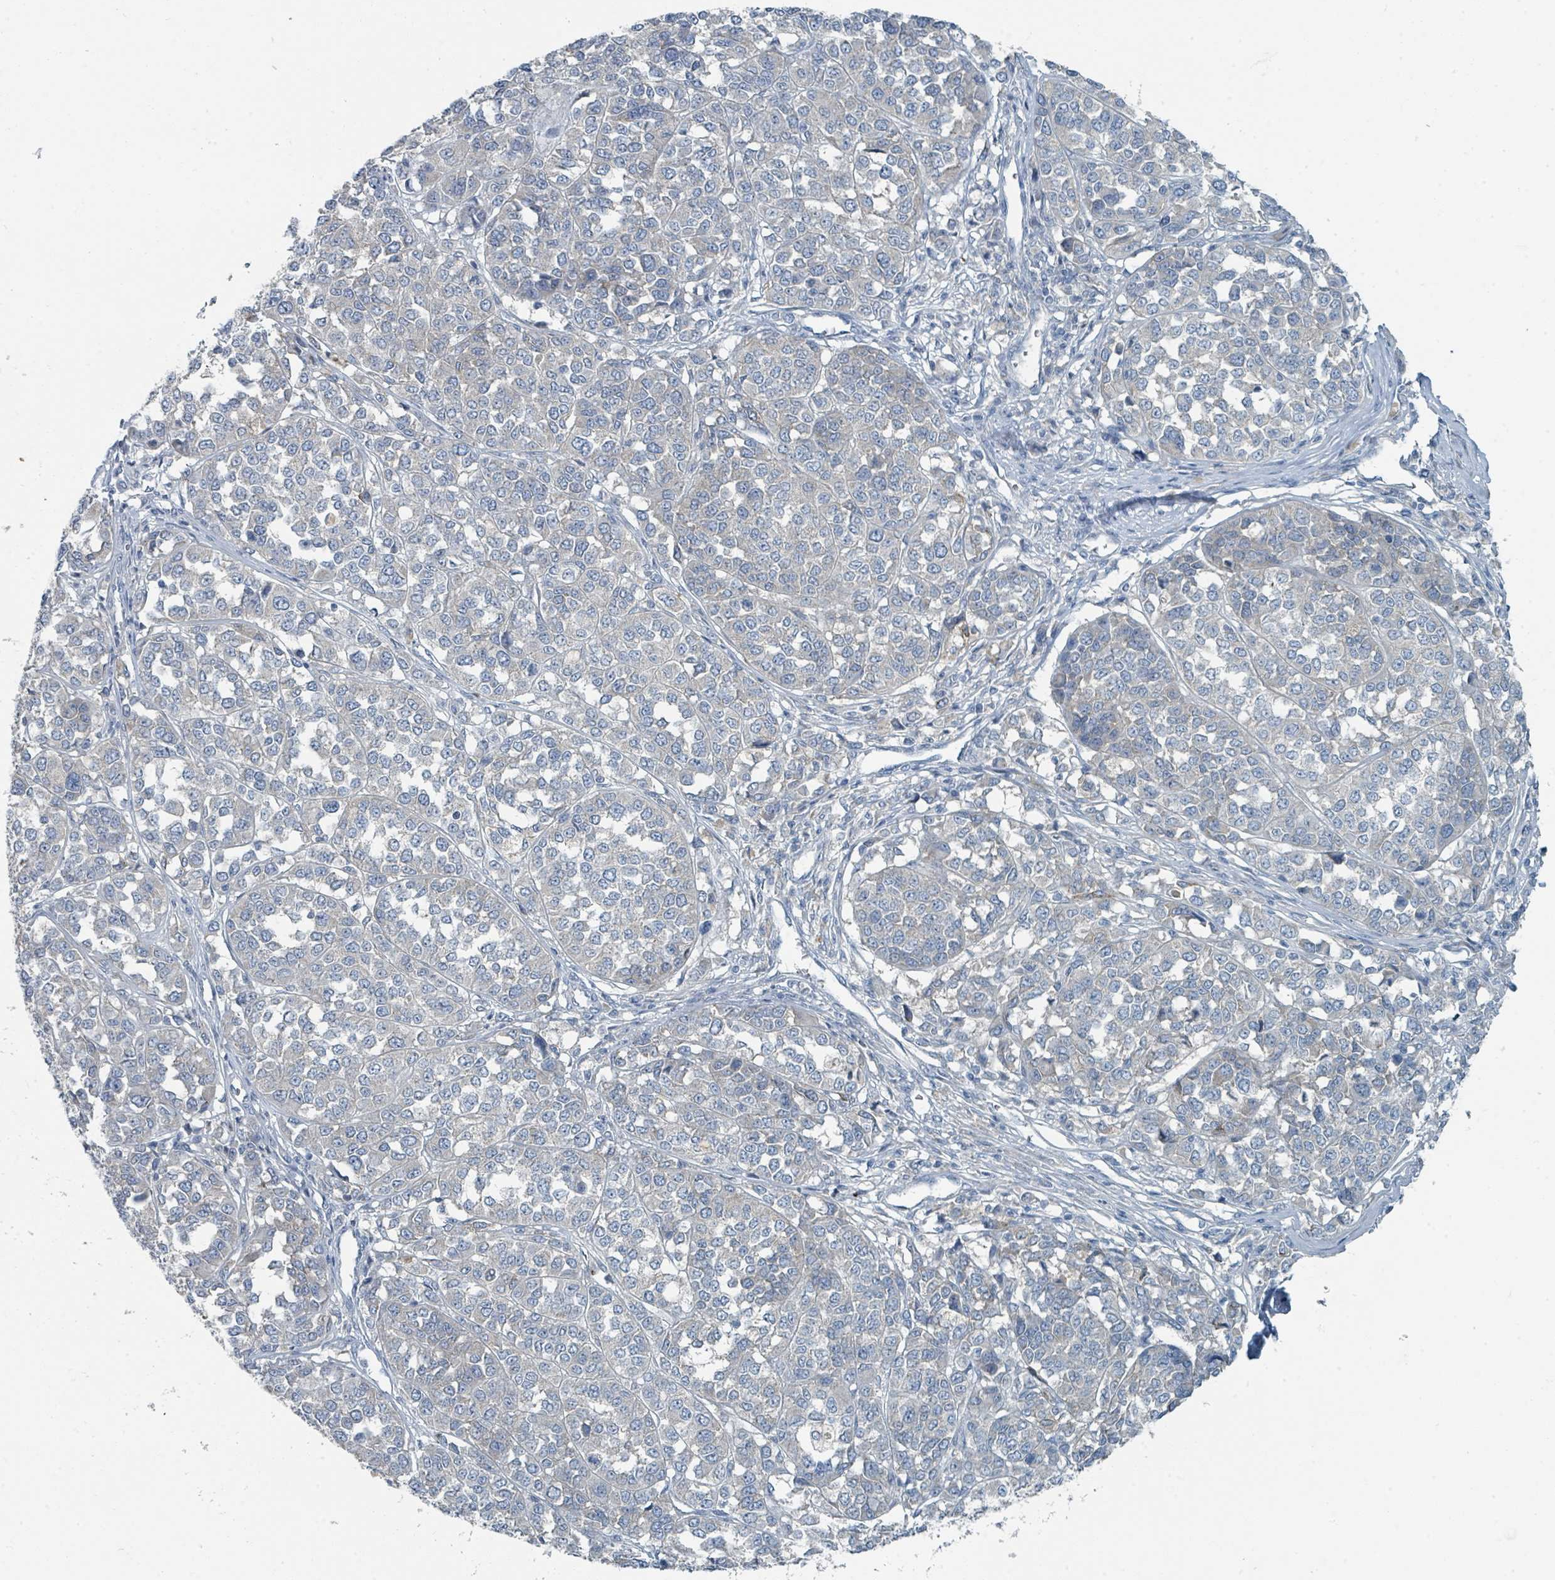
{"staining": {"intensity": "negative", "quantity": "none", "location": "none"}, "tissue": "melanoma", "cell_type": "Tumor cells", "image_type": "cancer", "snomed": [{"axis": "morphology", "description": "Malignant melanoma, Metastatic site"}, {"axis": "topography", "description": "Lymph node"}], "caption": "Immunohistochemistry (IHC) image of neoplastic tissue: malignant melanoma (metastatic site) stained with DAB exhibits no significant protein staining in tumor cells.", "gene": "RASA4", "patient": {"sex": "male", "age": 44}}